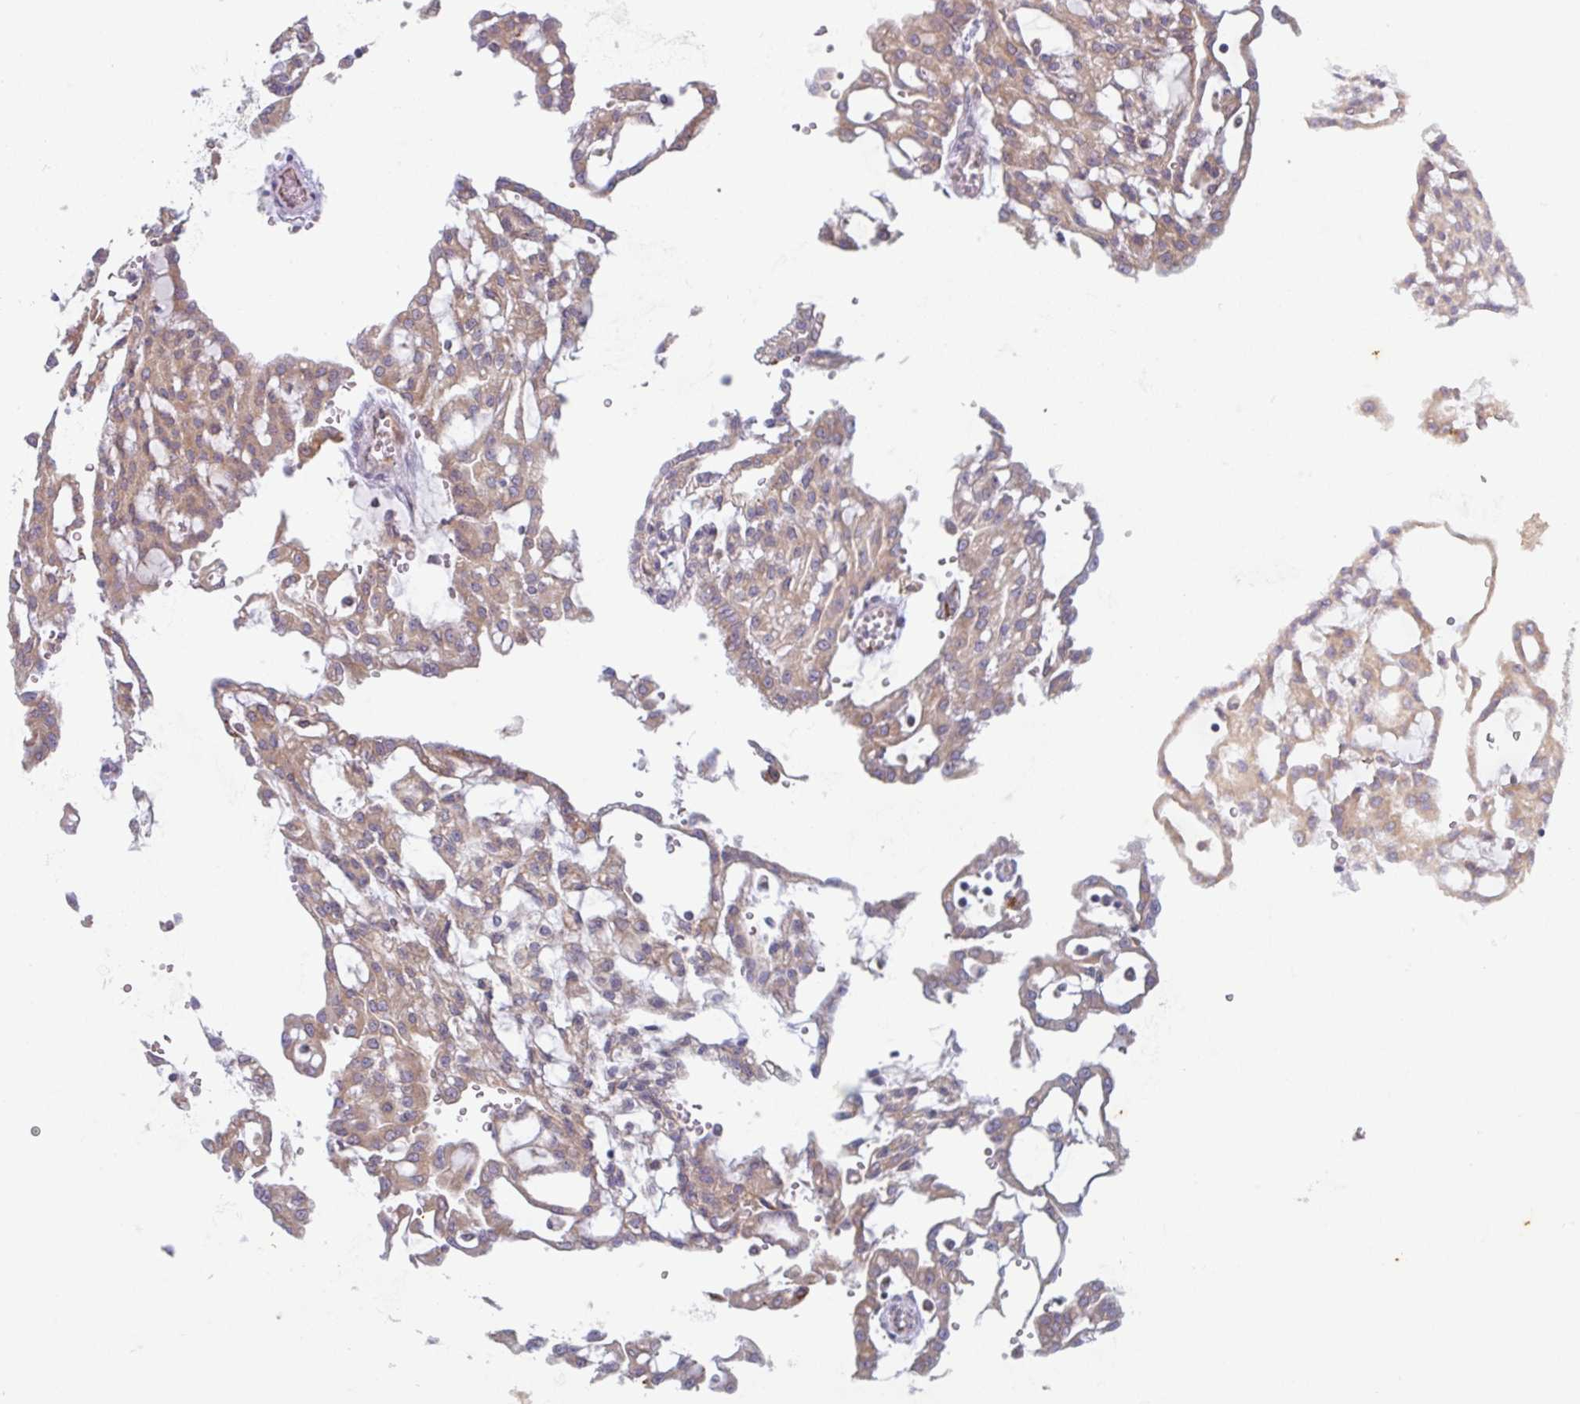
{"staining": {"intensity": "moderate", "quantity": ">75%", "location": "cytoplasmic/membranous"}, "tissue": "renal cancer", "cell_type": "Tumor cells", "image_type": "cancer", "snomed": [{"axis": "morphology", "description": "Adenocarcinoma, NOS"}, {"axis": "topography", "description": "Kidney"}], "caption": "DAB (3,3'-diaminobenzidine) immunohistochemical staining of adenocarcinoma (renal) demonstrates moderate cytoplasmic/membranous protein positivity in approximately >75% of tumor cells.", "gene": "RIT1", "patient": {"sex": "male", "age": 63}}